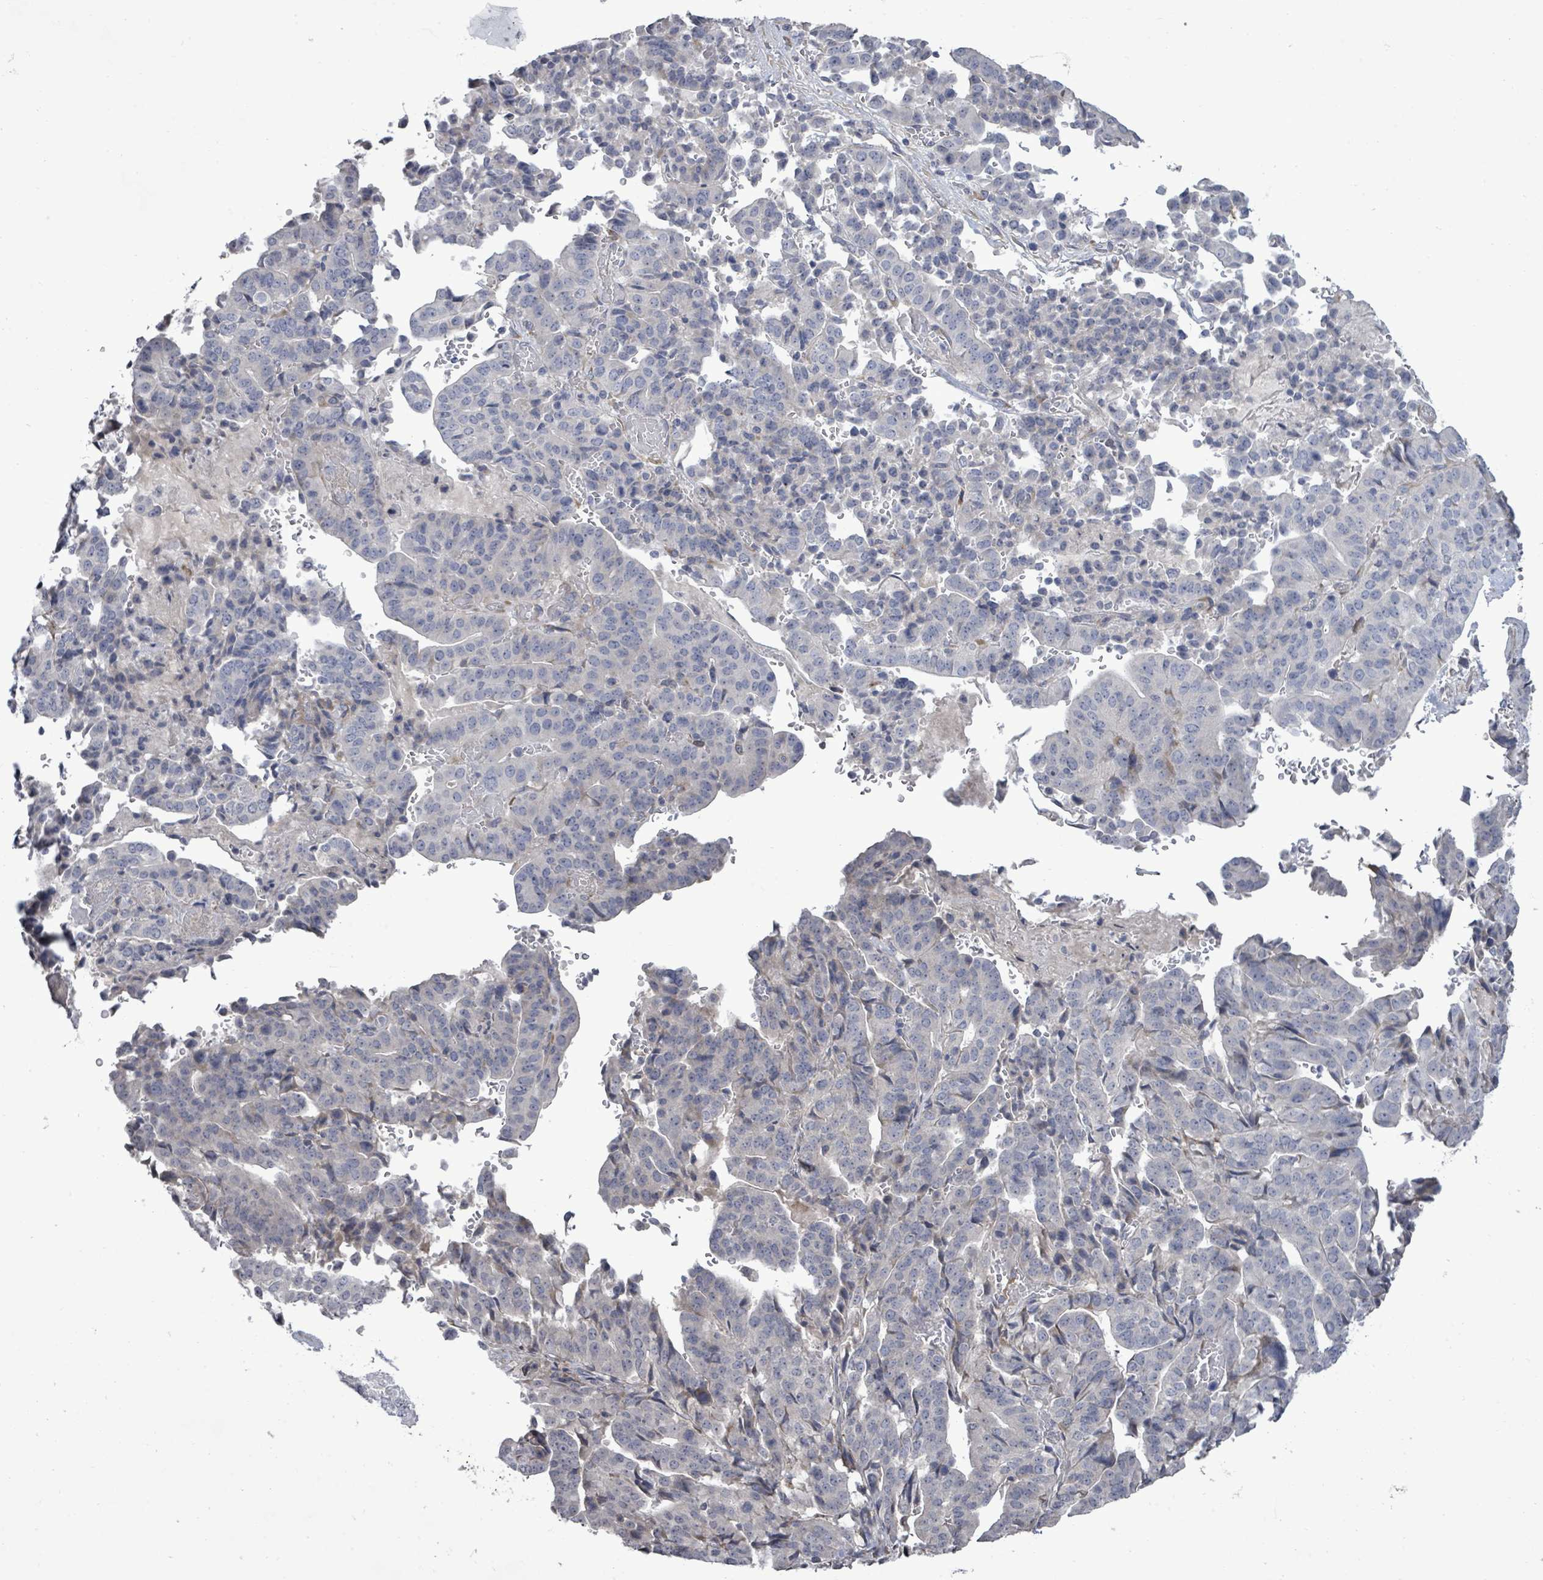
{"staining": {"intensity": "negative", "quantity": "none", "location": "none"}, "tissue": "stomach cancer", "cell_type": "Tumor cells", "image_type": "cancer", "snomed": [{"axis": "morphology", "description": "Adenocarcinoma, NOS"}, {"axis": "topography", "description": "Stomach"}], "caption": "This image is of stomach cancer stained with IHC to label a protein in brown with the nuclei are counter-stained blue. There is no staining in tumor cells. Nuclei are stained in blue.", "gene": "POMGNT2", "patient": {"sex": "male", "age": 48}}